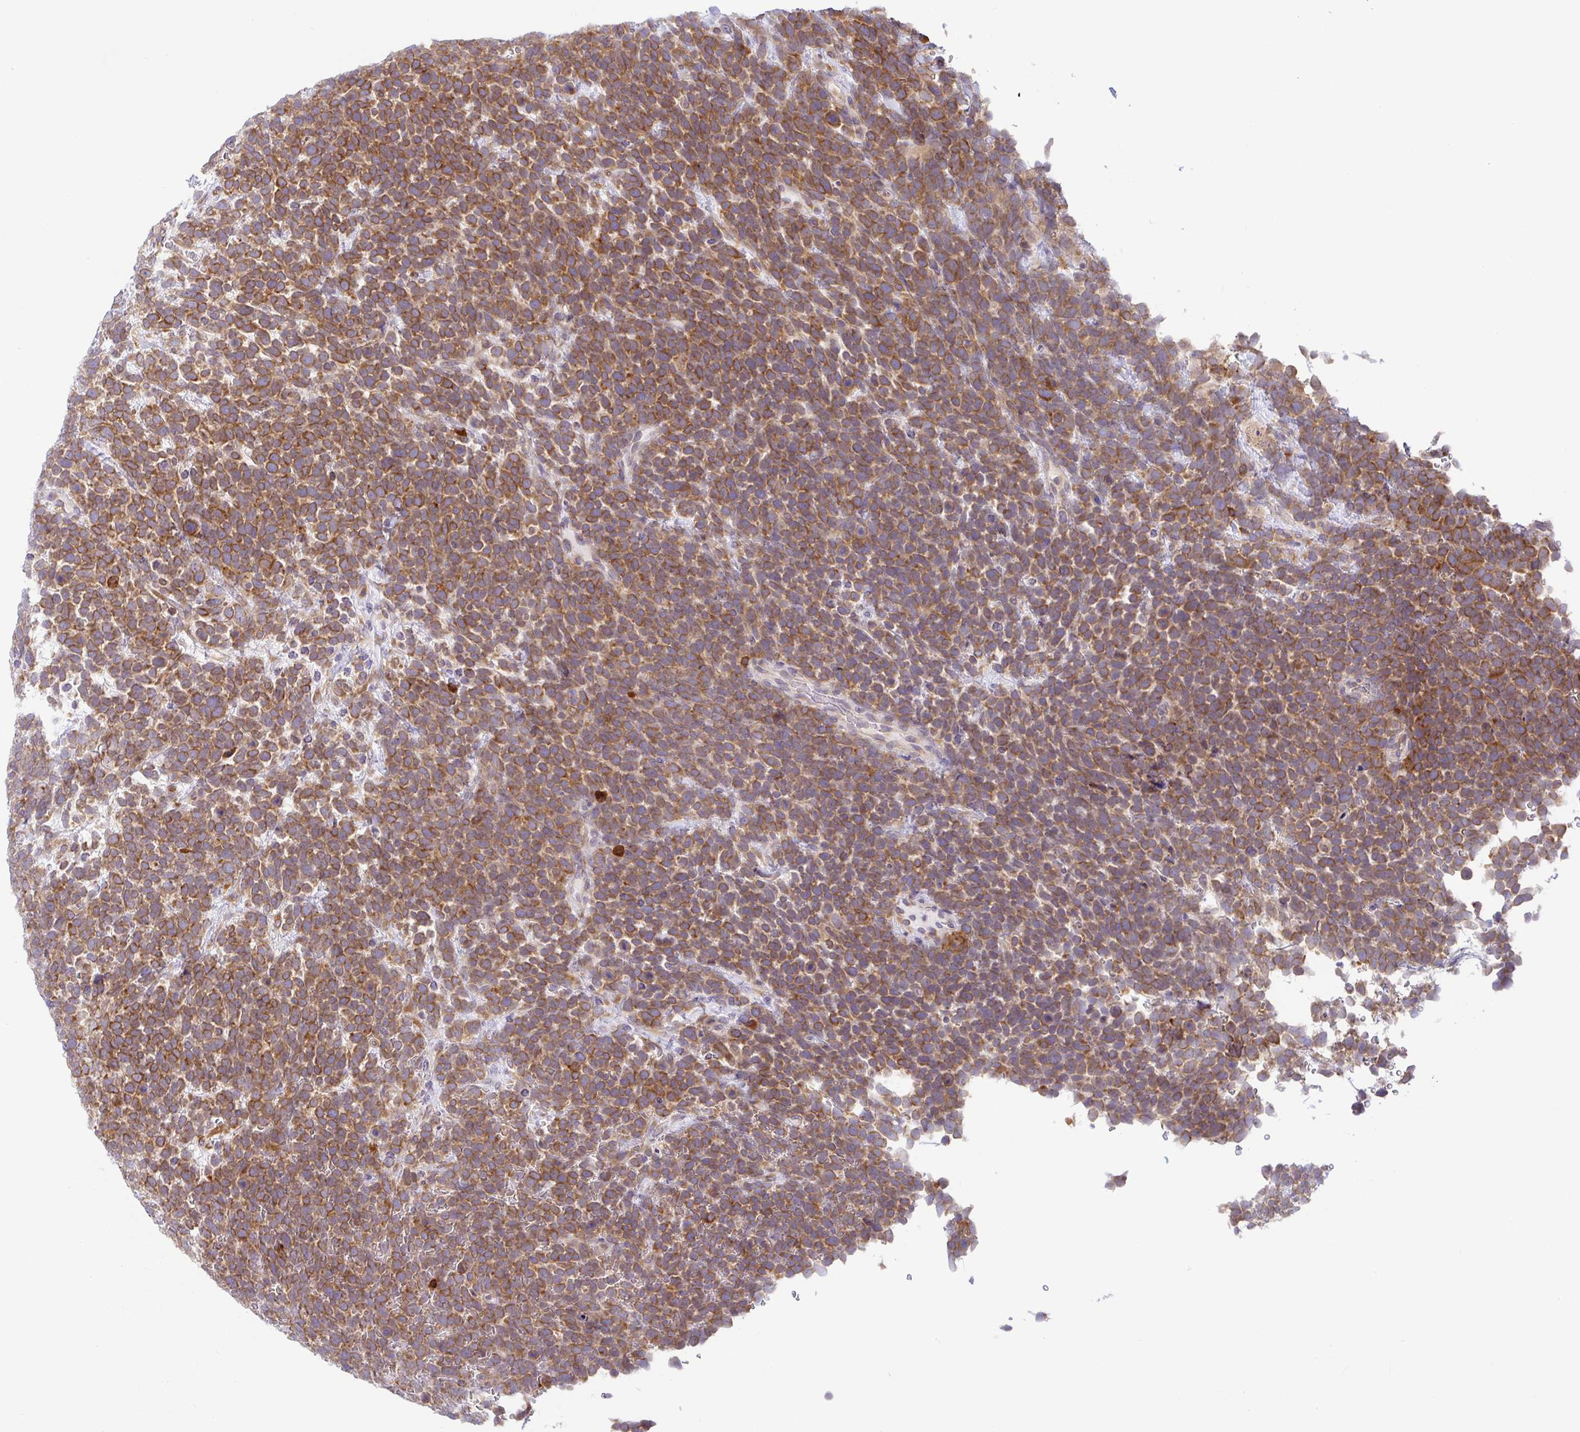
{"staining": {"intensity": "moderate", "quantity": ">75%", "location": "cytoplasmic/membranous"}, "tissue": "urothelial cancer", "cell_type": "Tumor cells", "image_type": "cancer", "snomed": [{"axis": "morphology", "description": "Urothelial carcinoma, High grade"}, {"axis": "topography", "description": "Urinary bladder"}], "caption": "Moderate cytoplasmic/membranous expression is identified in about >75% of tumor cells in urothelial carcinoma (high-grade). Nuclei are stained in blue.", "gene": "DERL2", "patient": {"sex": "female", "age": 82}}